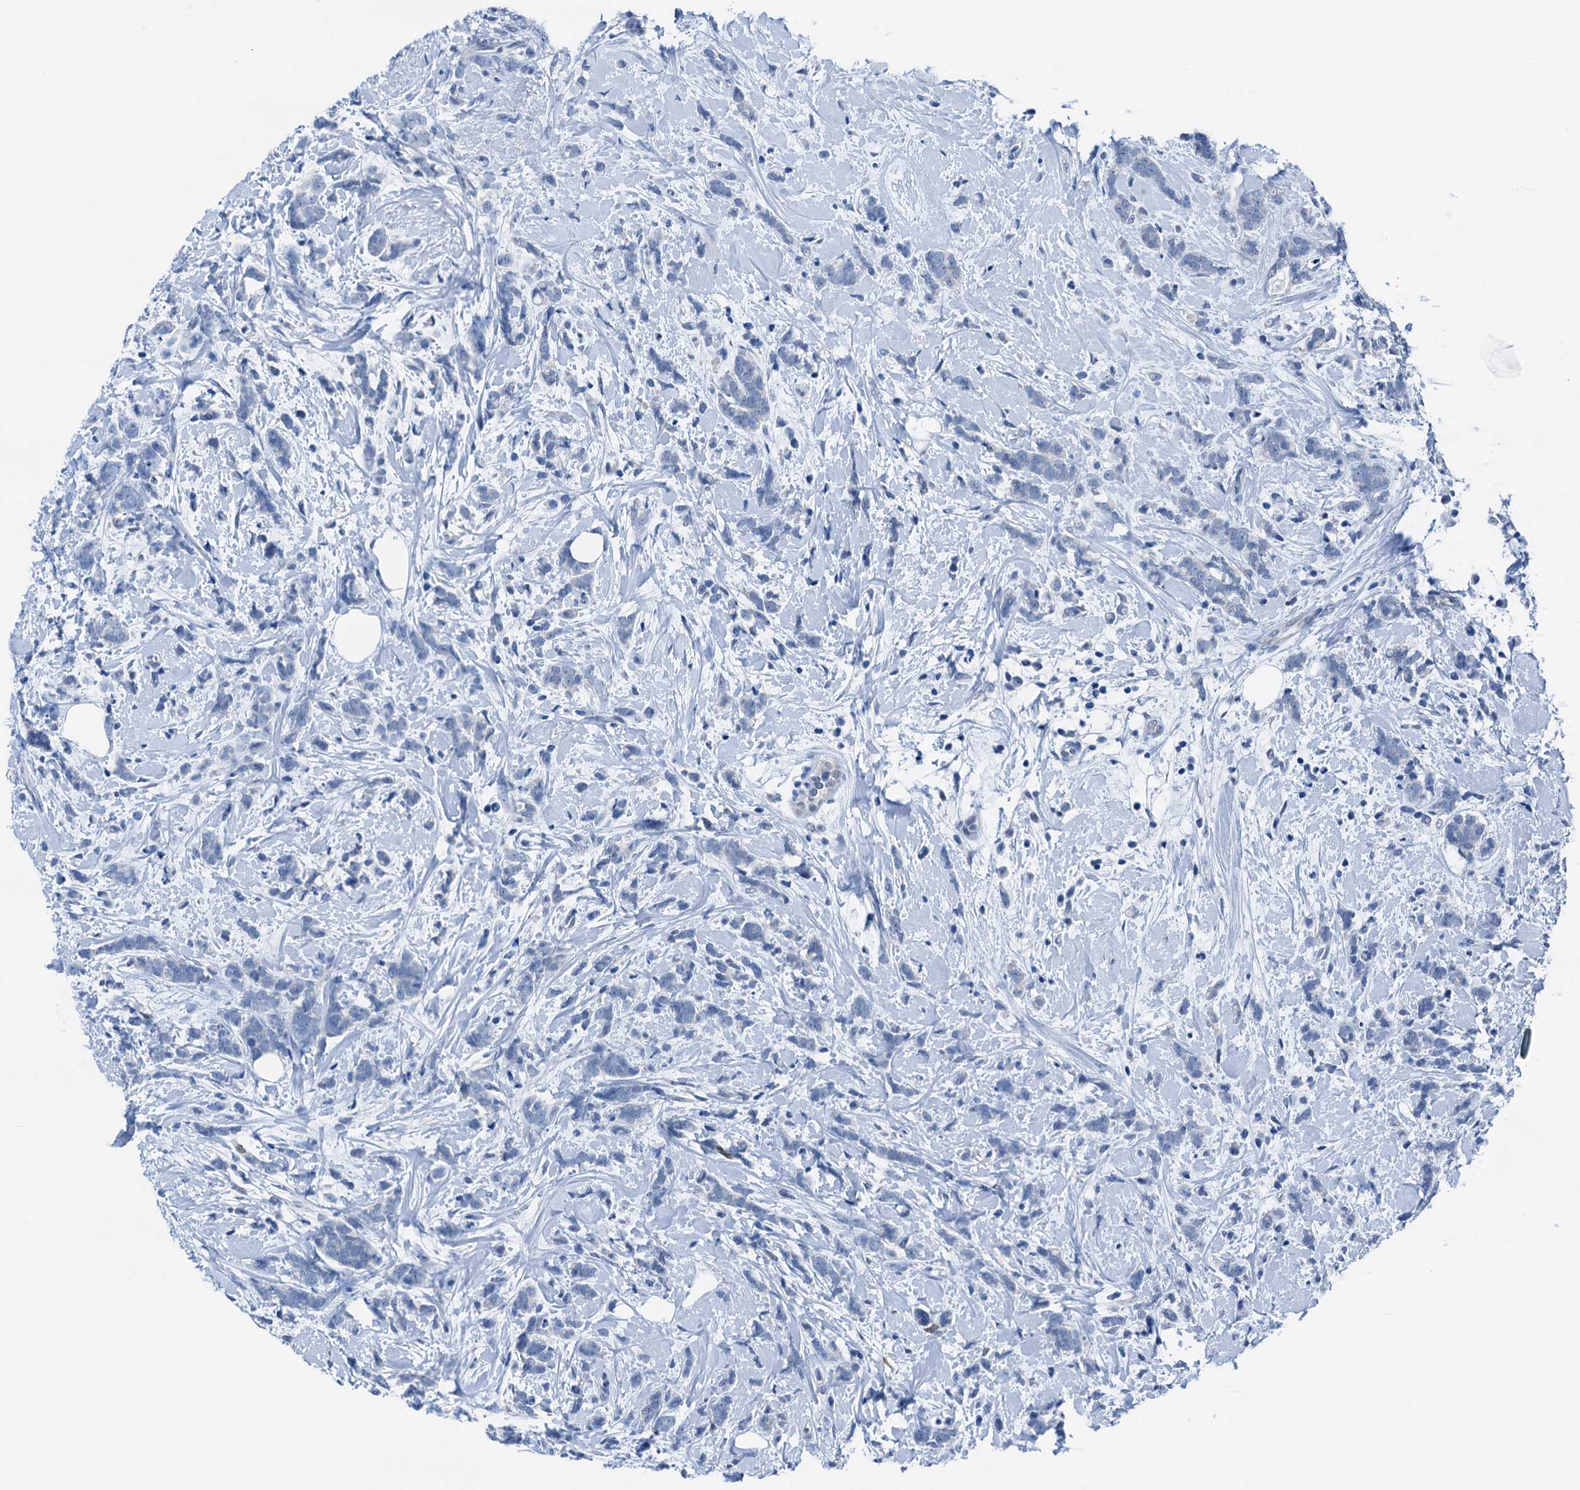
{"staining": {"intensity": "negative", "quantity": "none", "location": "none"}, "tissue": "breast cancer", "cell_type": "Tumor cells", "image_type": "cancer", "snomed": [{"axis": "morphology", "description": "Lobular carcinoma"}, {"axis": "topography", "description": "Breast"}], "caption": "A micrograph of breast lobular carcinoma stained for a protein displays no brown staining in tumor cells.", "gene": "CBLN3", "patient": {"sex": "female", "age": 58}}